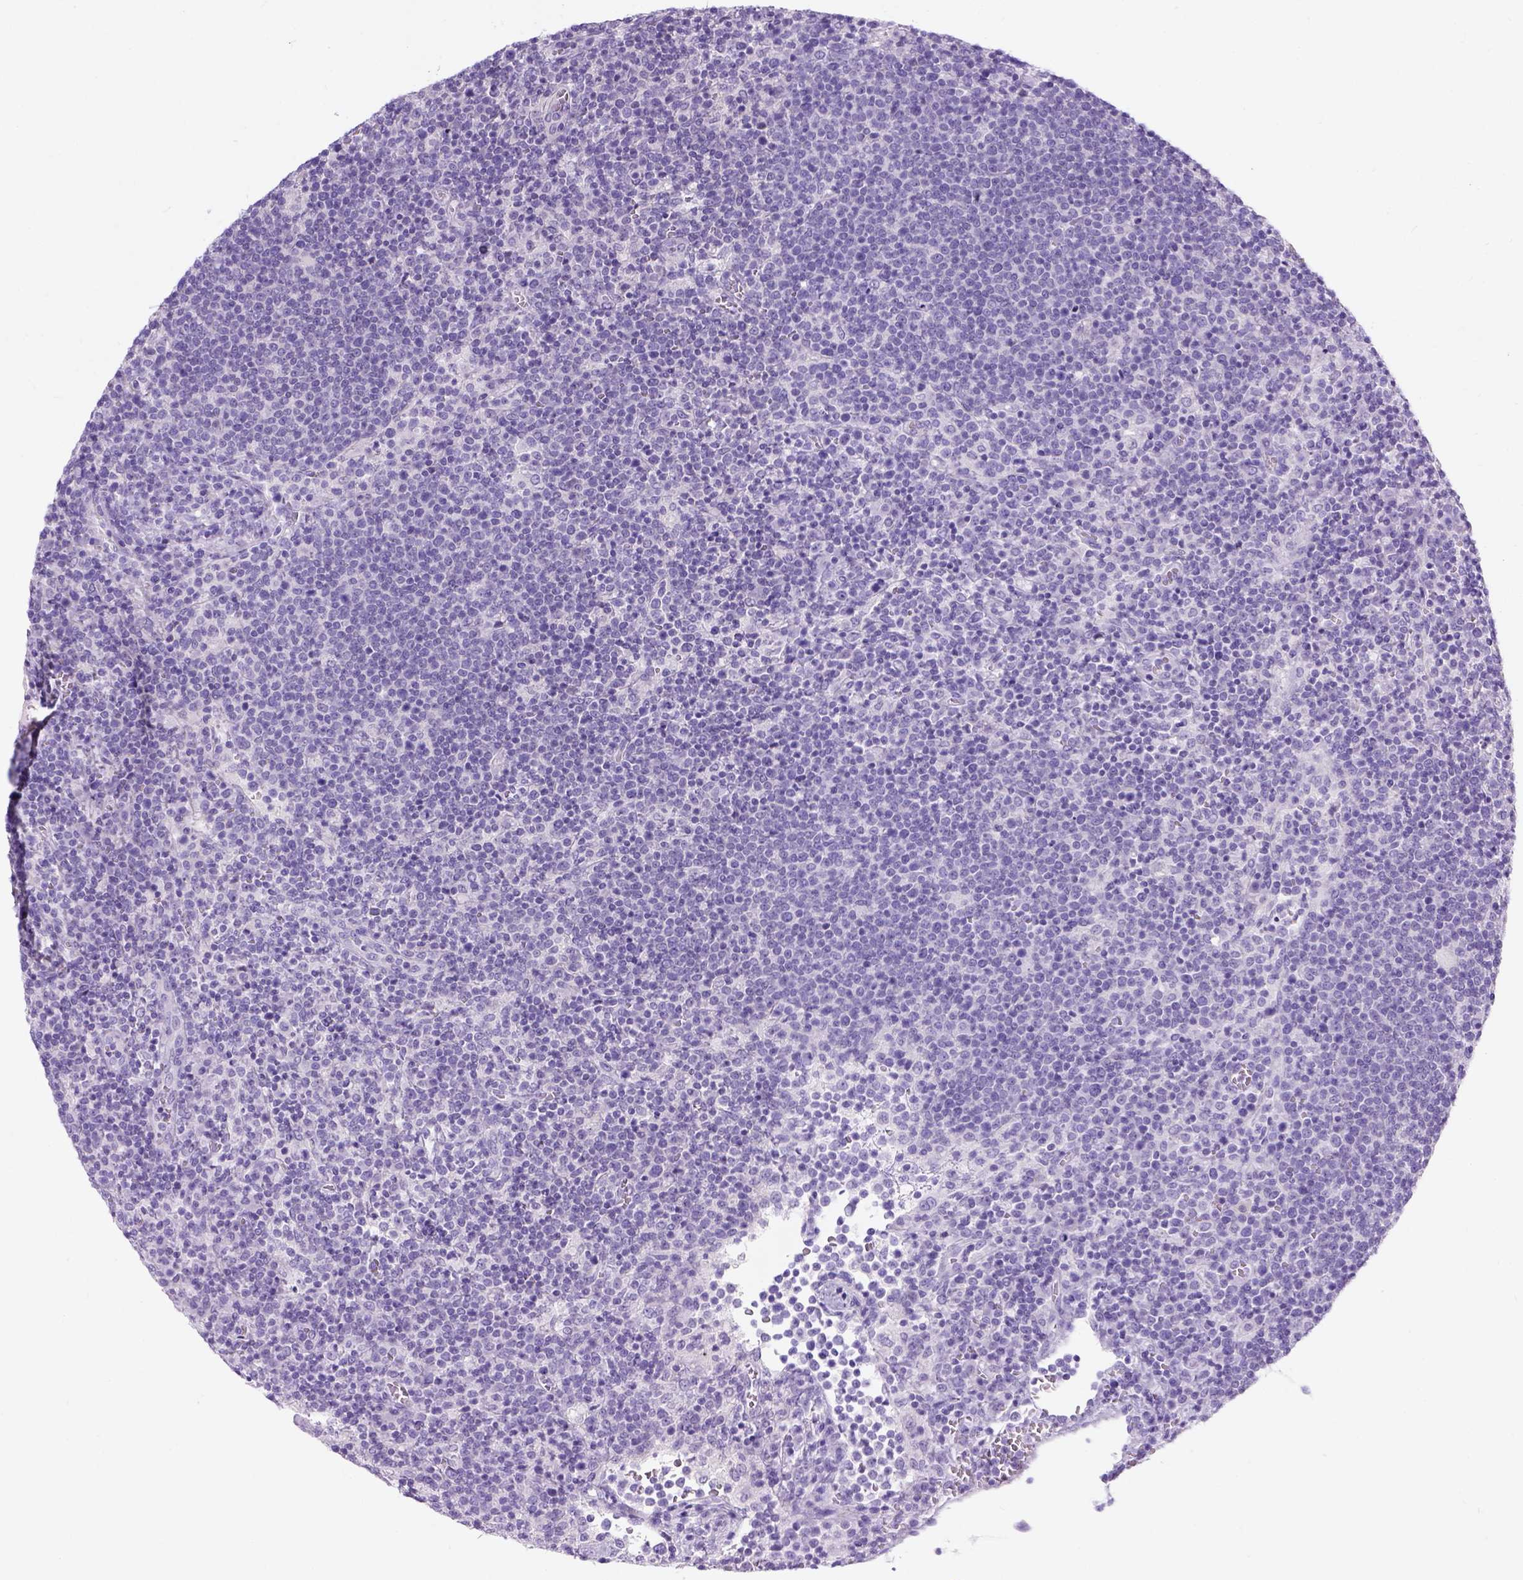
{"staining": {"intensity": "negative", "quantity": "none", "location": "none"}, "tissue": "lymphoma", "cell_type": "Tumor cells", "image_type": "cancer", "snomed": [{"axis": "morphology", "description": "Malignant lymphoma, non-Hodgkin's type, High grade"}, {"axis": "topography", "description": "Lymph node"}], "caption": "This is a image of IHC staining of lymphoma, which shows no expression in tumor cells.", "gene": "C20orf144", "patient": {"sex": "male", "age": 61}}